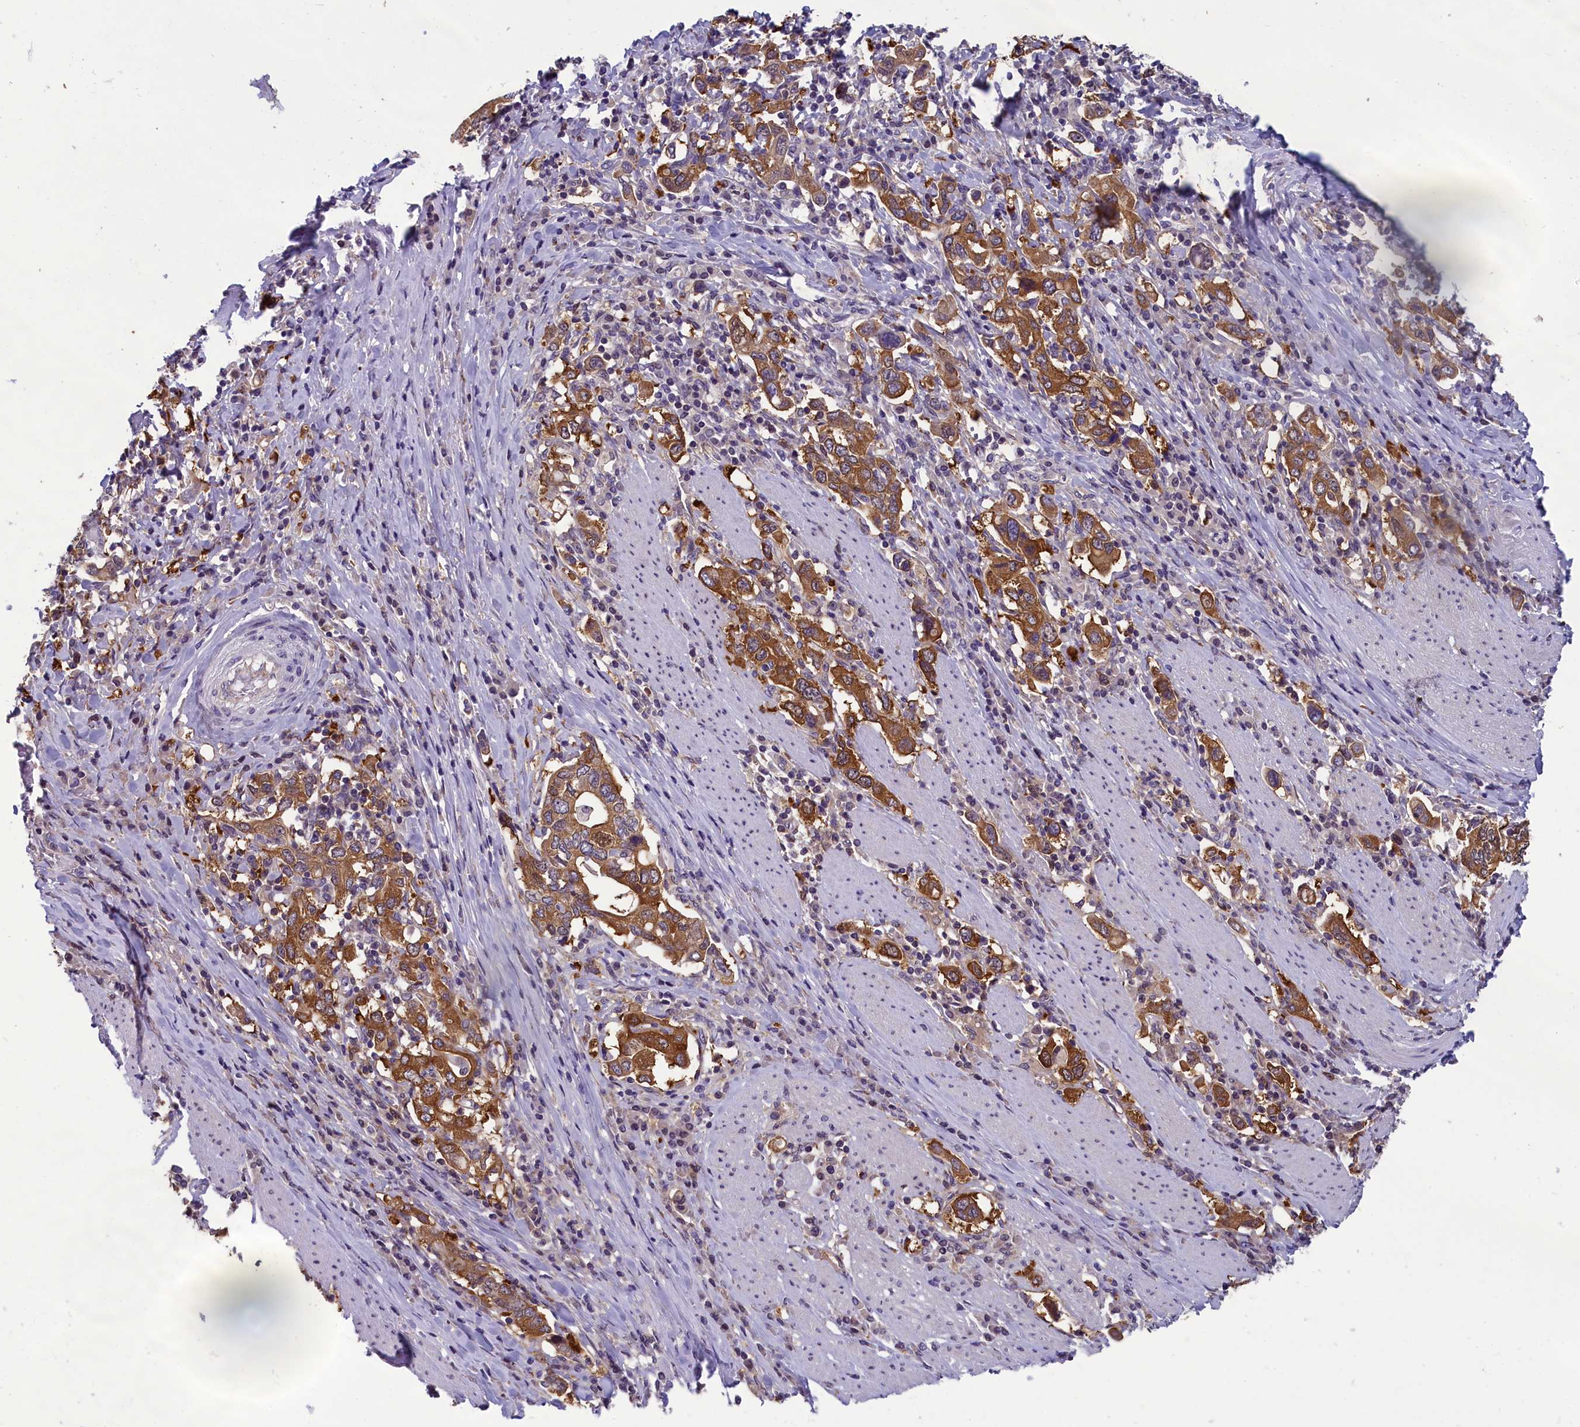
{"staining": {"intensity": "moderate", "quantity": ">75%", "location": "cytoplasmic/membranous"}, "tissue": "stomach cancer", "cell_type": "Tumor cells", "image_type": "cancer", "snomed": [{"axis": "morphology", "description": "Adenocarcinoma, NOS"}, {"axis": "topography", "description": "Stomach, upper"}, {"axis": "topography", "description": "Stomach"}], "caption": "This is an image of immunohistochemistry staining of stomach cancer (adenocarcinoma), which shows moderate expression in the cytoplasmic/membranous of tumor cells.", "gene": "ABCC8", "patient": {"sex": "male", "age": 62}}